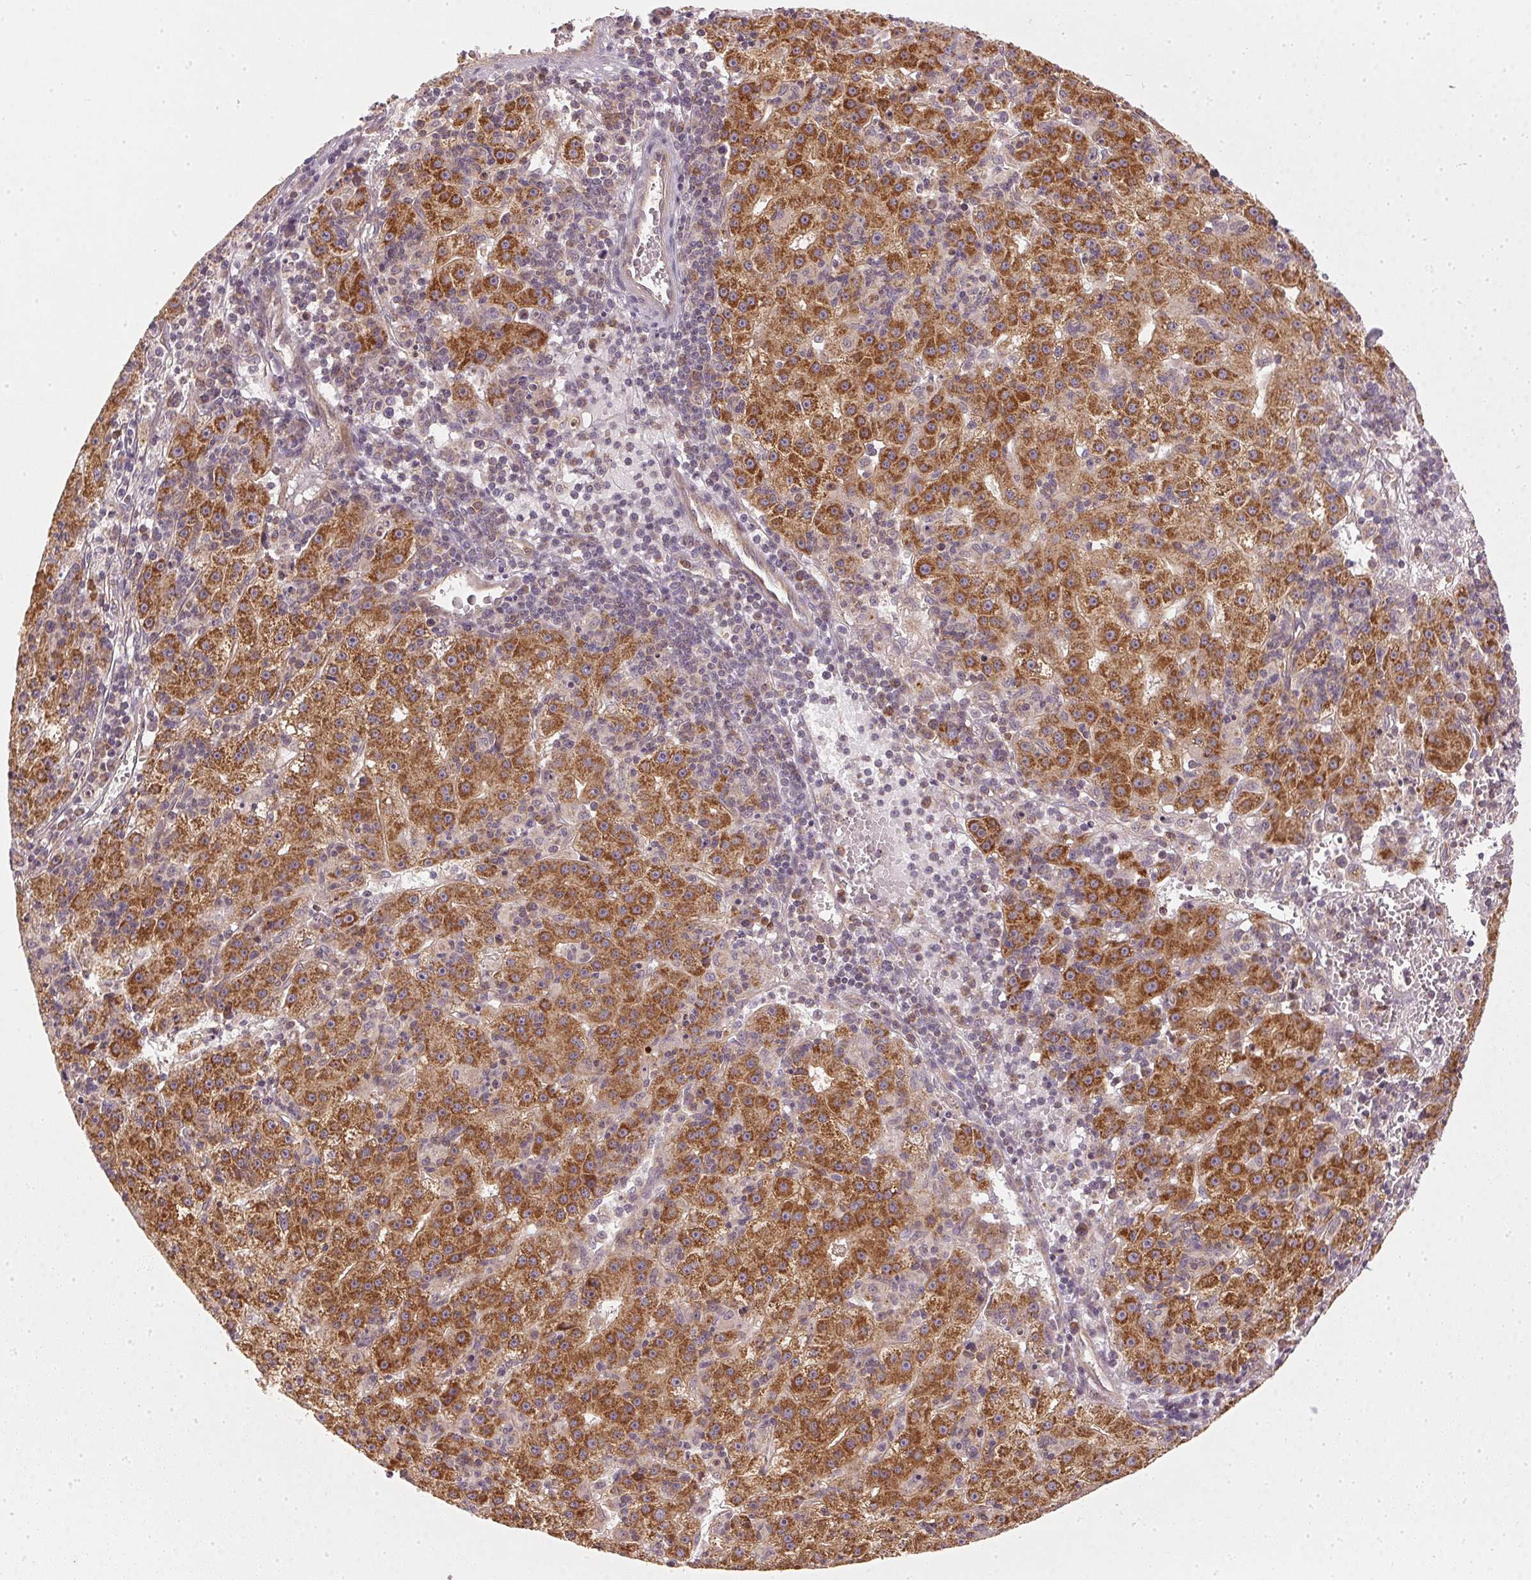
{"staining": {"intensity": "strong", "quantity": ">75%", "location": "cytoplasmic/membranous"}, "tissue": "liver cancer", "cell_type": "Tumor cells", "image_type": "cancer", "snomed": [{"axis": "morphology", "description": "Carcinoma, Hepatocellular, NOS"}, {"axis": "topography", "description": "Liver"}], "caption": "Immunohistochemistry (IHC) of human liver cancer reveals high levels of strong cytoplasmic/membranous positivity in approximately >75% of tumor cells.", "gene": "NADK2", "patient": {"sex": "male", "age": 76}}